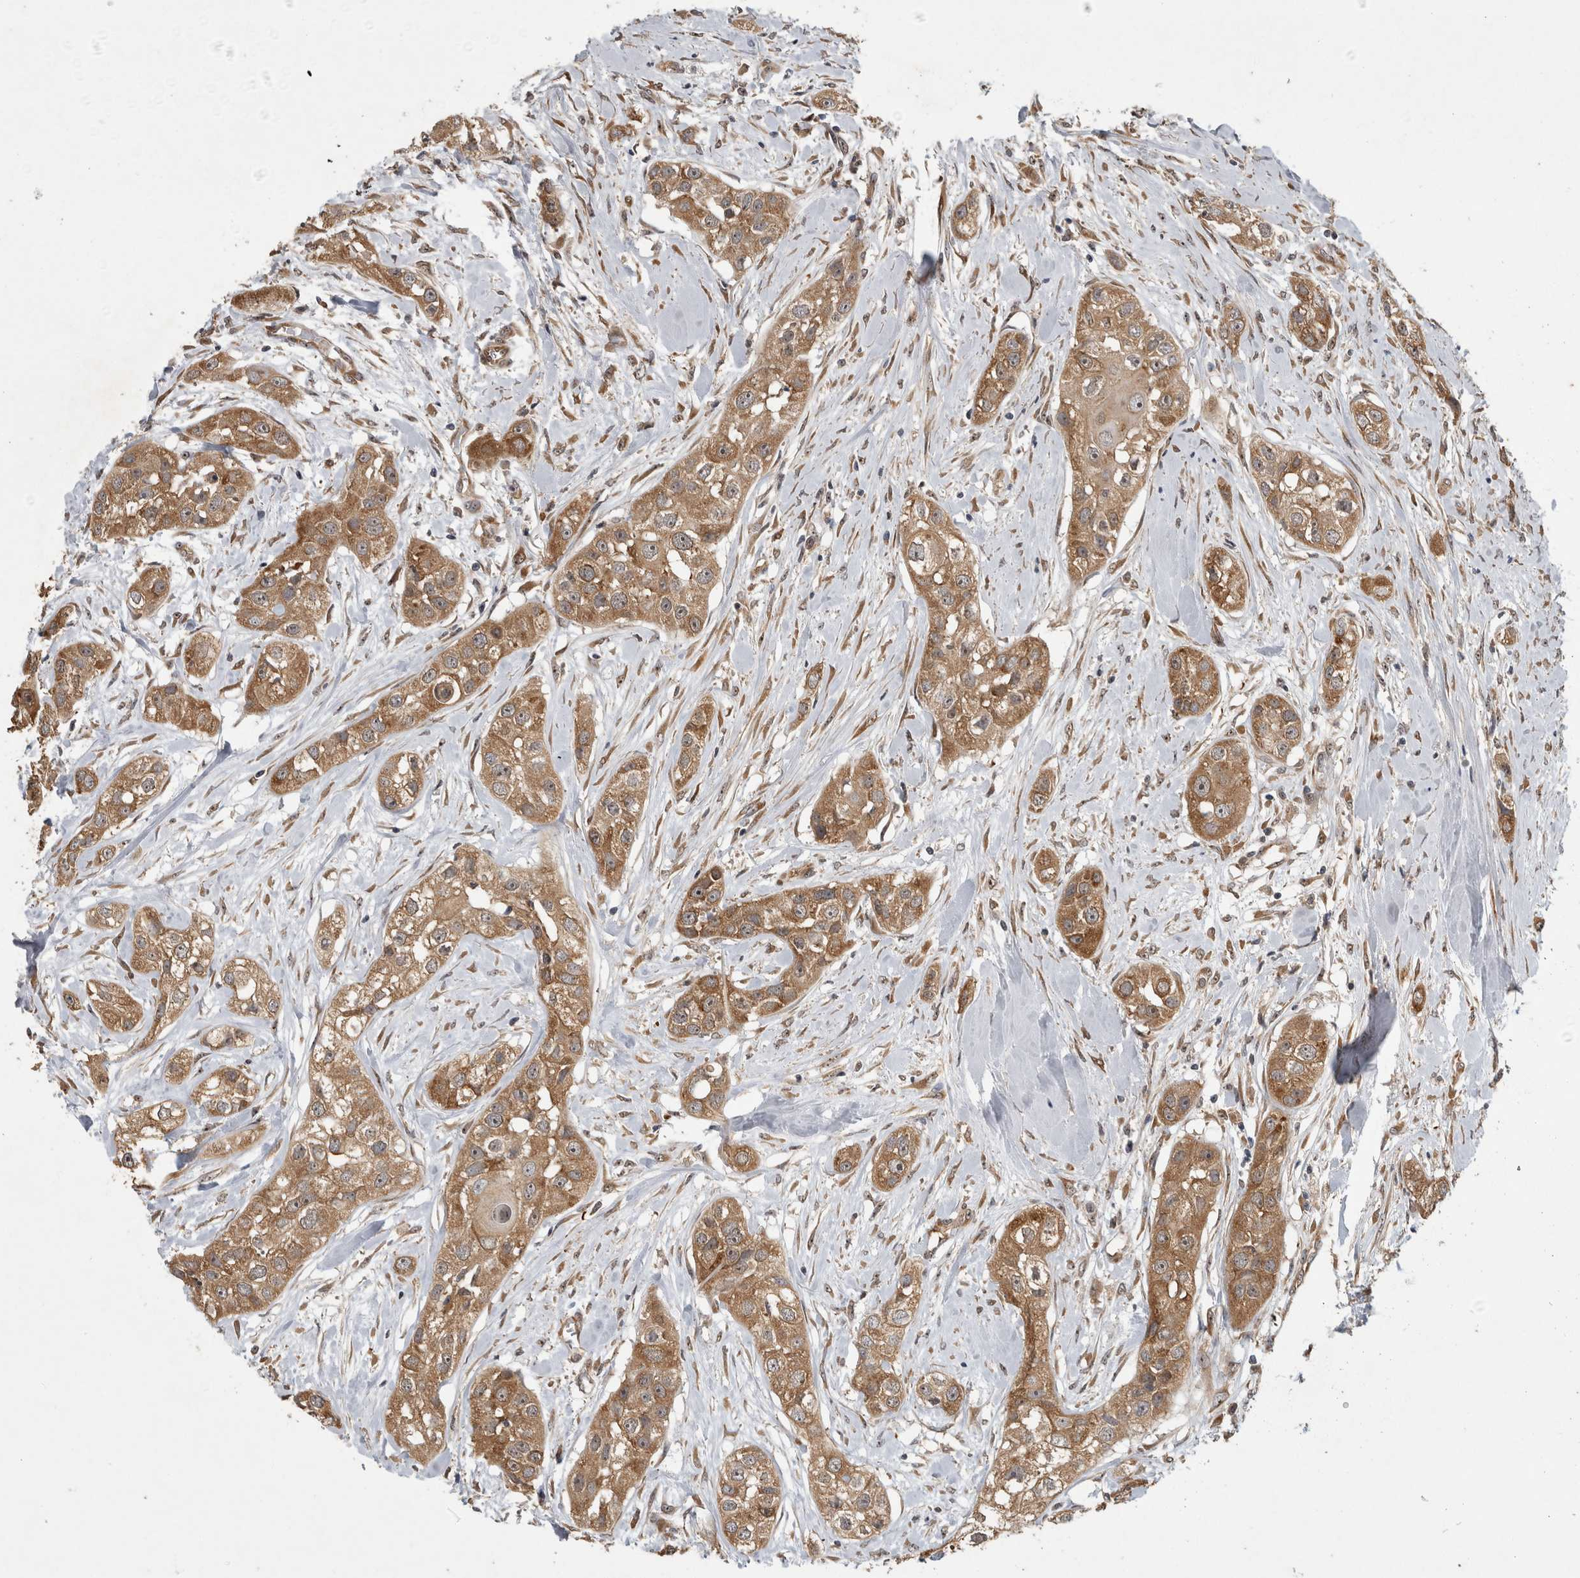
{"staining": {"intensity": "moderate", "quantity": ">75%", "location": "cytoplasmic/membranous,nuclear"}, "tissue": "head and neck cancer", "cell_type": "Tumor cells", "image_type": "cancer", "snomed": [{"axis": "morphology", "description": "Normal tissue, NOS"}, {"axis": "morphology", "description": "Squamous cell carcinoma, NOS"}, {"axis": "topography", "description": "Skeletal muscle"}, {"axis": "topography", "description": "Head-Neck"}], "caption": "An image of human head and neck squamous cell carcinoma stained for a protein shows moderate cytoplasmic/membranous and nuclear brown staining in tumor cells.", "gene": "ATXN2", "patient": {"sex": "male", "age": 51}}